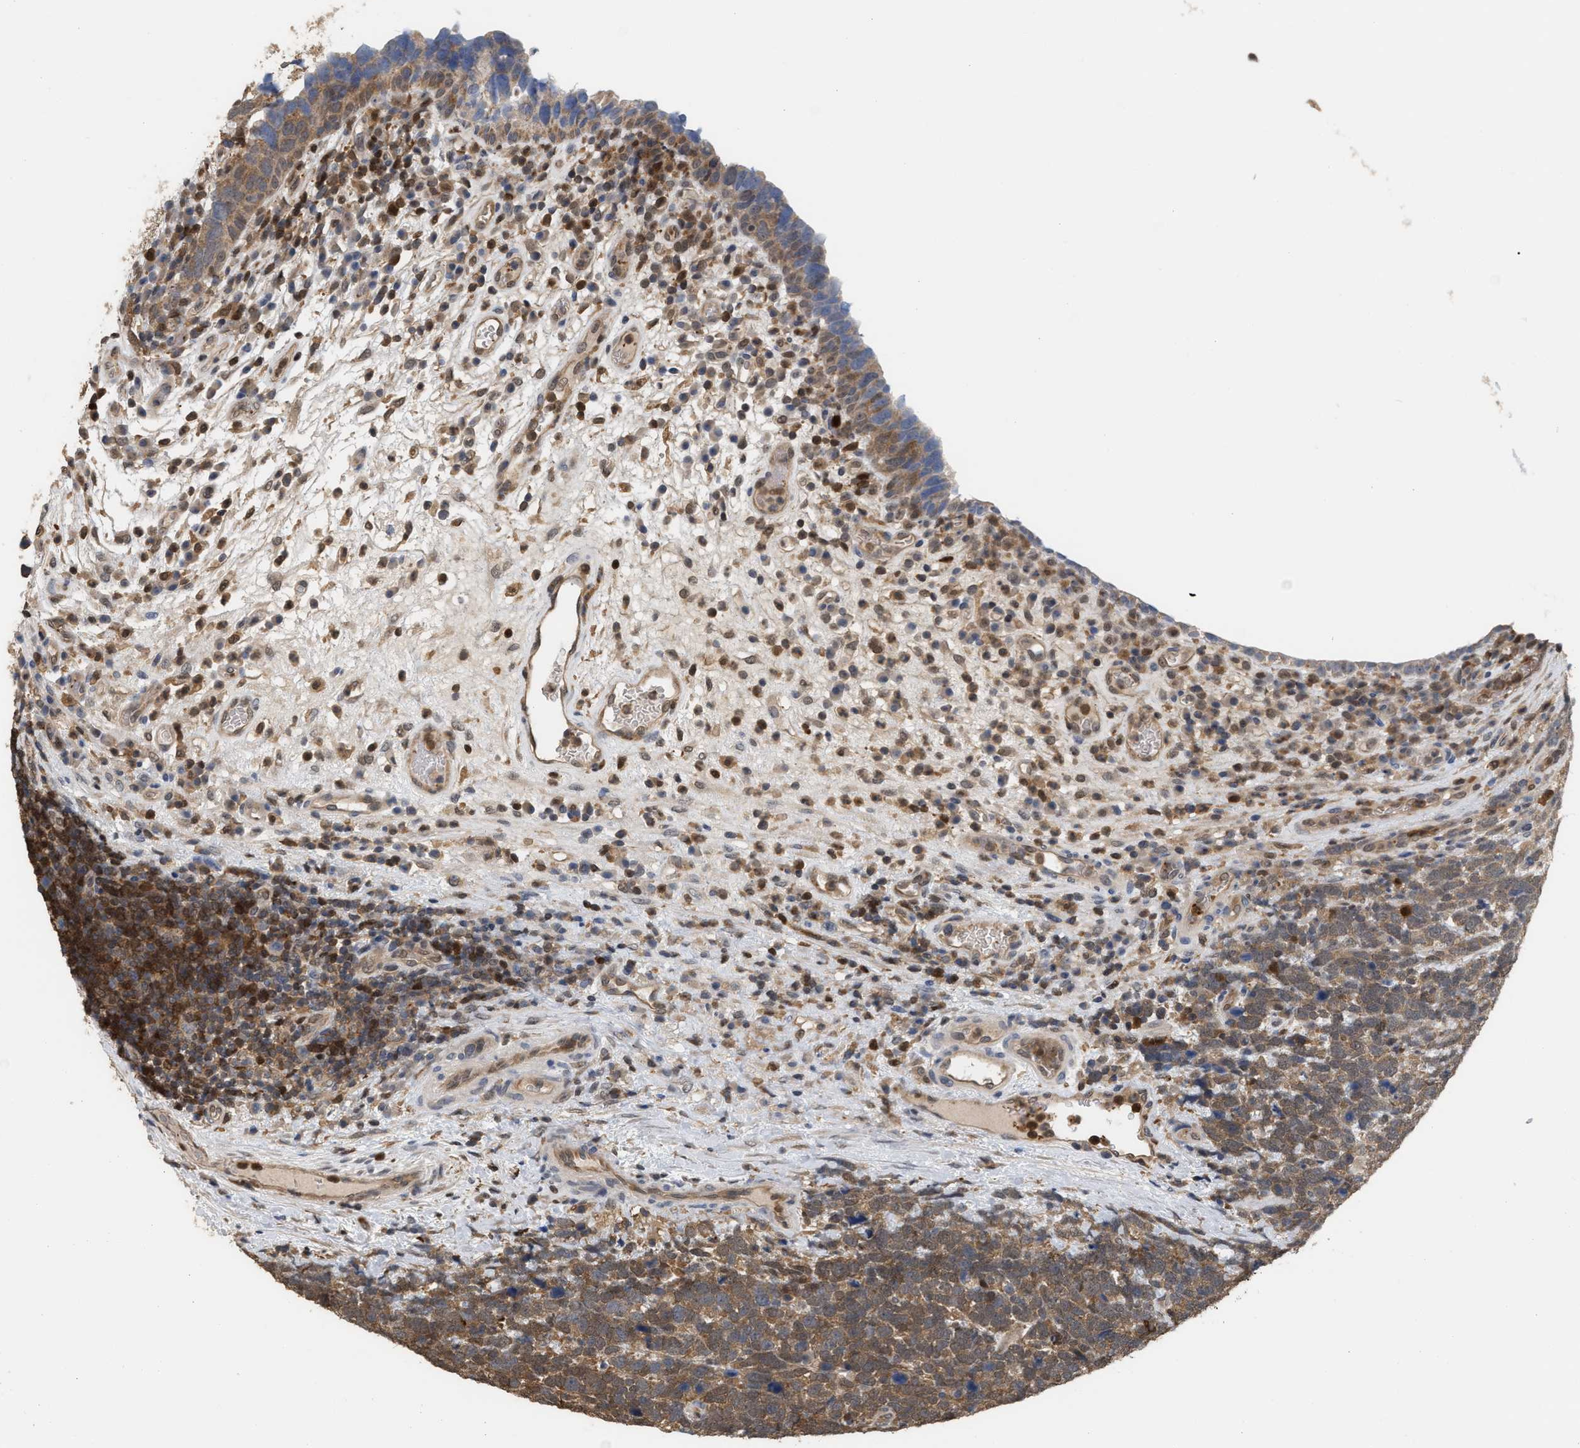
{"staining": {"intensity": "moderate", "quantity": ">75%", "location": "cytoplasmic/membranous"}, "tissue": "urothelial cancer", "cell_type": "Tumor cells", "image_type": "cancer", "snomed": [{"axis": "morphology", "description": "Urothelial carcinoma, High grade"}, {"axis": "topography", "description": "Urinary bladder"}], "caption": "This image exhibits immunohistochemistry (IHC) staining of human urothelial carcinoma (high-grade), with medium moderate cytoplasmic/membranous expression in about >75% of tumor cells.", "gene": "MTPN", "patient": {"sex": "female", "age": 82}}